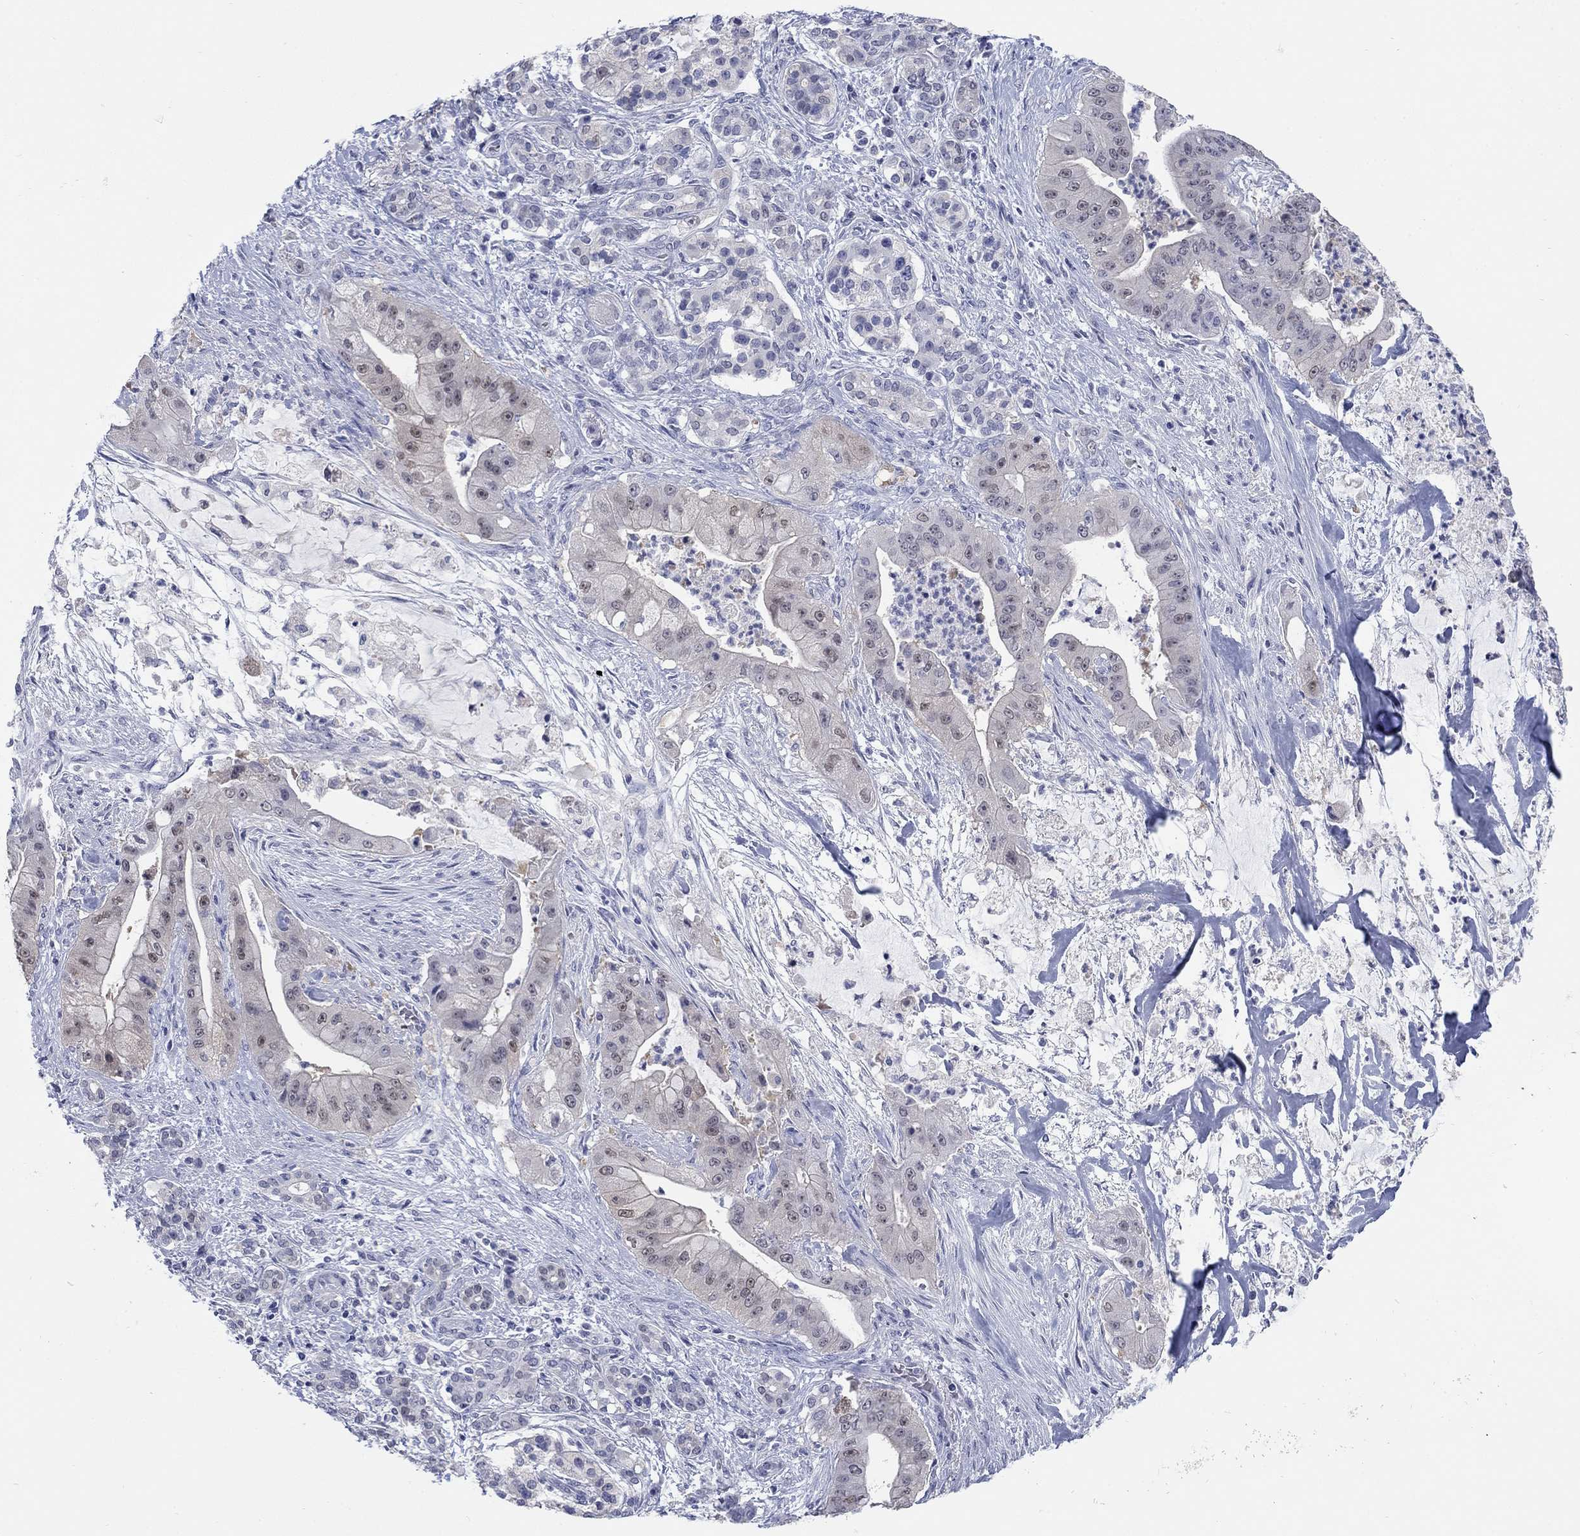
{"staining": {"intensity": "weak", "quantity": "<25%", "location": "nuclear"}, "tissue": "pancreatic cancer", "cell_type": "Tumor cells", "image_type": "cancer", "snomed": [{"axis": "morphology", "description": "Normal tissue, NOS"}, {"axis": "morphology", "description": "Inflammation, NOS"}, {"axis": "morphology", "description": "Adenocarcinoma, NOS"}, {"axis": "topography", "description": "Pancreas"}], "caption": "Adenocarcinoma (pancreatic) was stained to show a protein in brown. There is no significant staining in tumor cells.", "gene": "ATP6V1G2", "patient": {"sex": "male", "age": 57}}